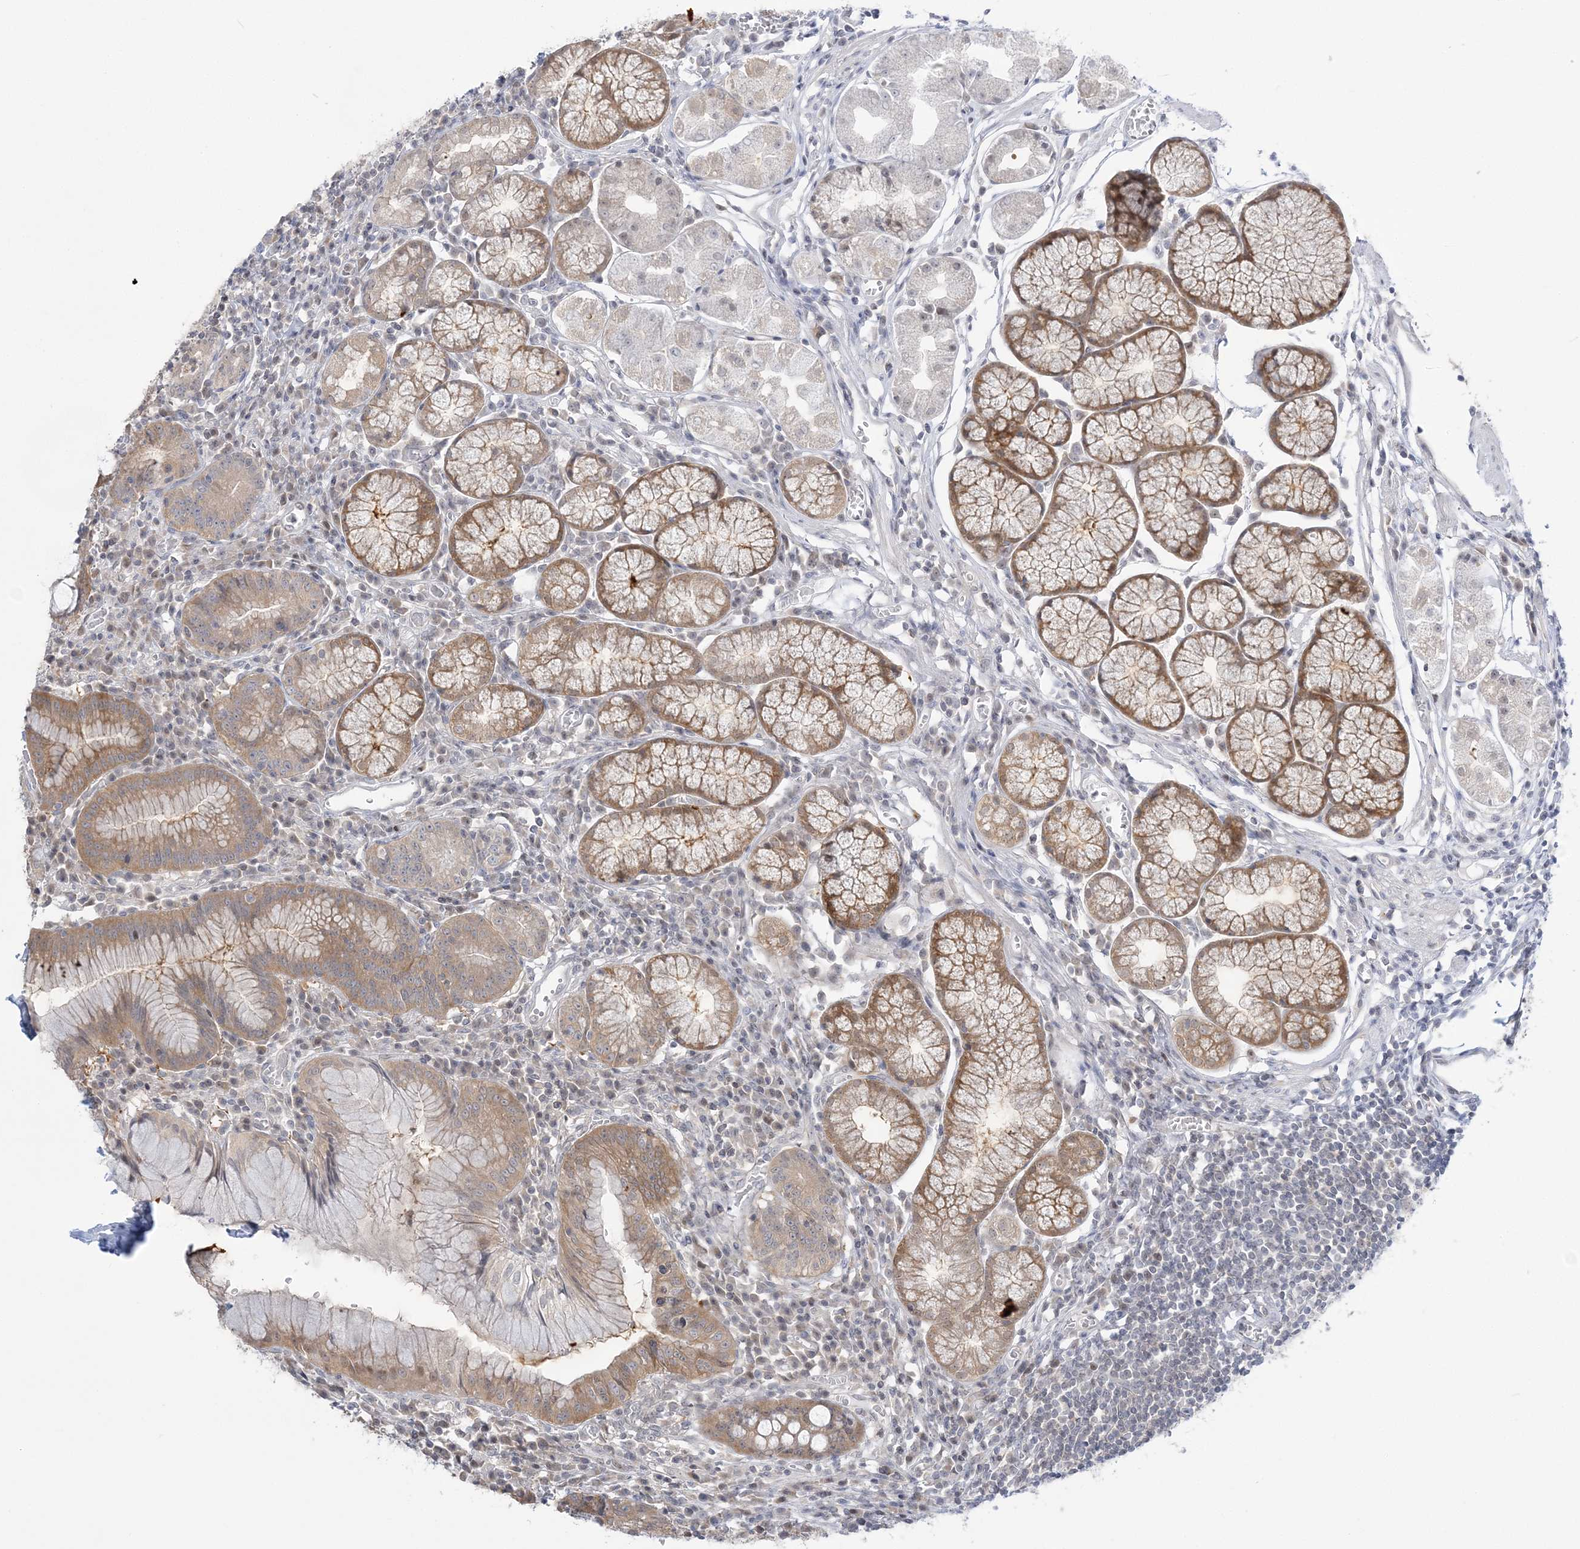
{"staining": {"intensity": "moderate", "quantity": "25%-75%", "location": "cytoplasmic/membranous"}, "tissue": "stomach", "cell_type": "Glandular cells", "image_type": "normal", "snomed": [{"axis": "morphology", "description": "Normal tissue, NOS"}, {"axis": "topography", "description": "Stomach"}], "caption": "This image demonstrates IHC staining of unremarkable stomach, with medium moderate cytoplasmic/membranous expression in approximately 25%-75% of glandular cells.", "gene": "THADA", "patient": {"sex": "male", "age": 55}}